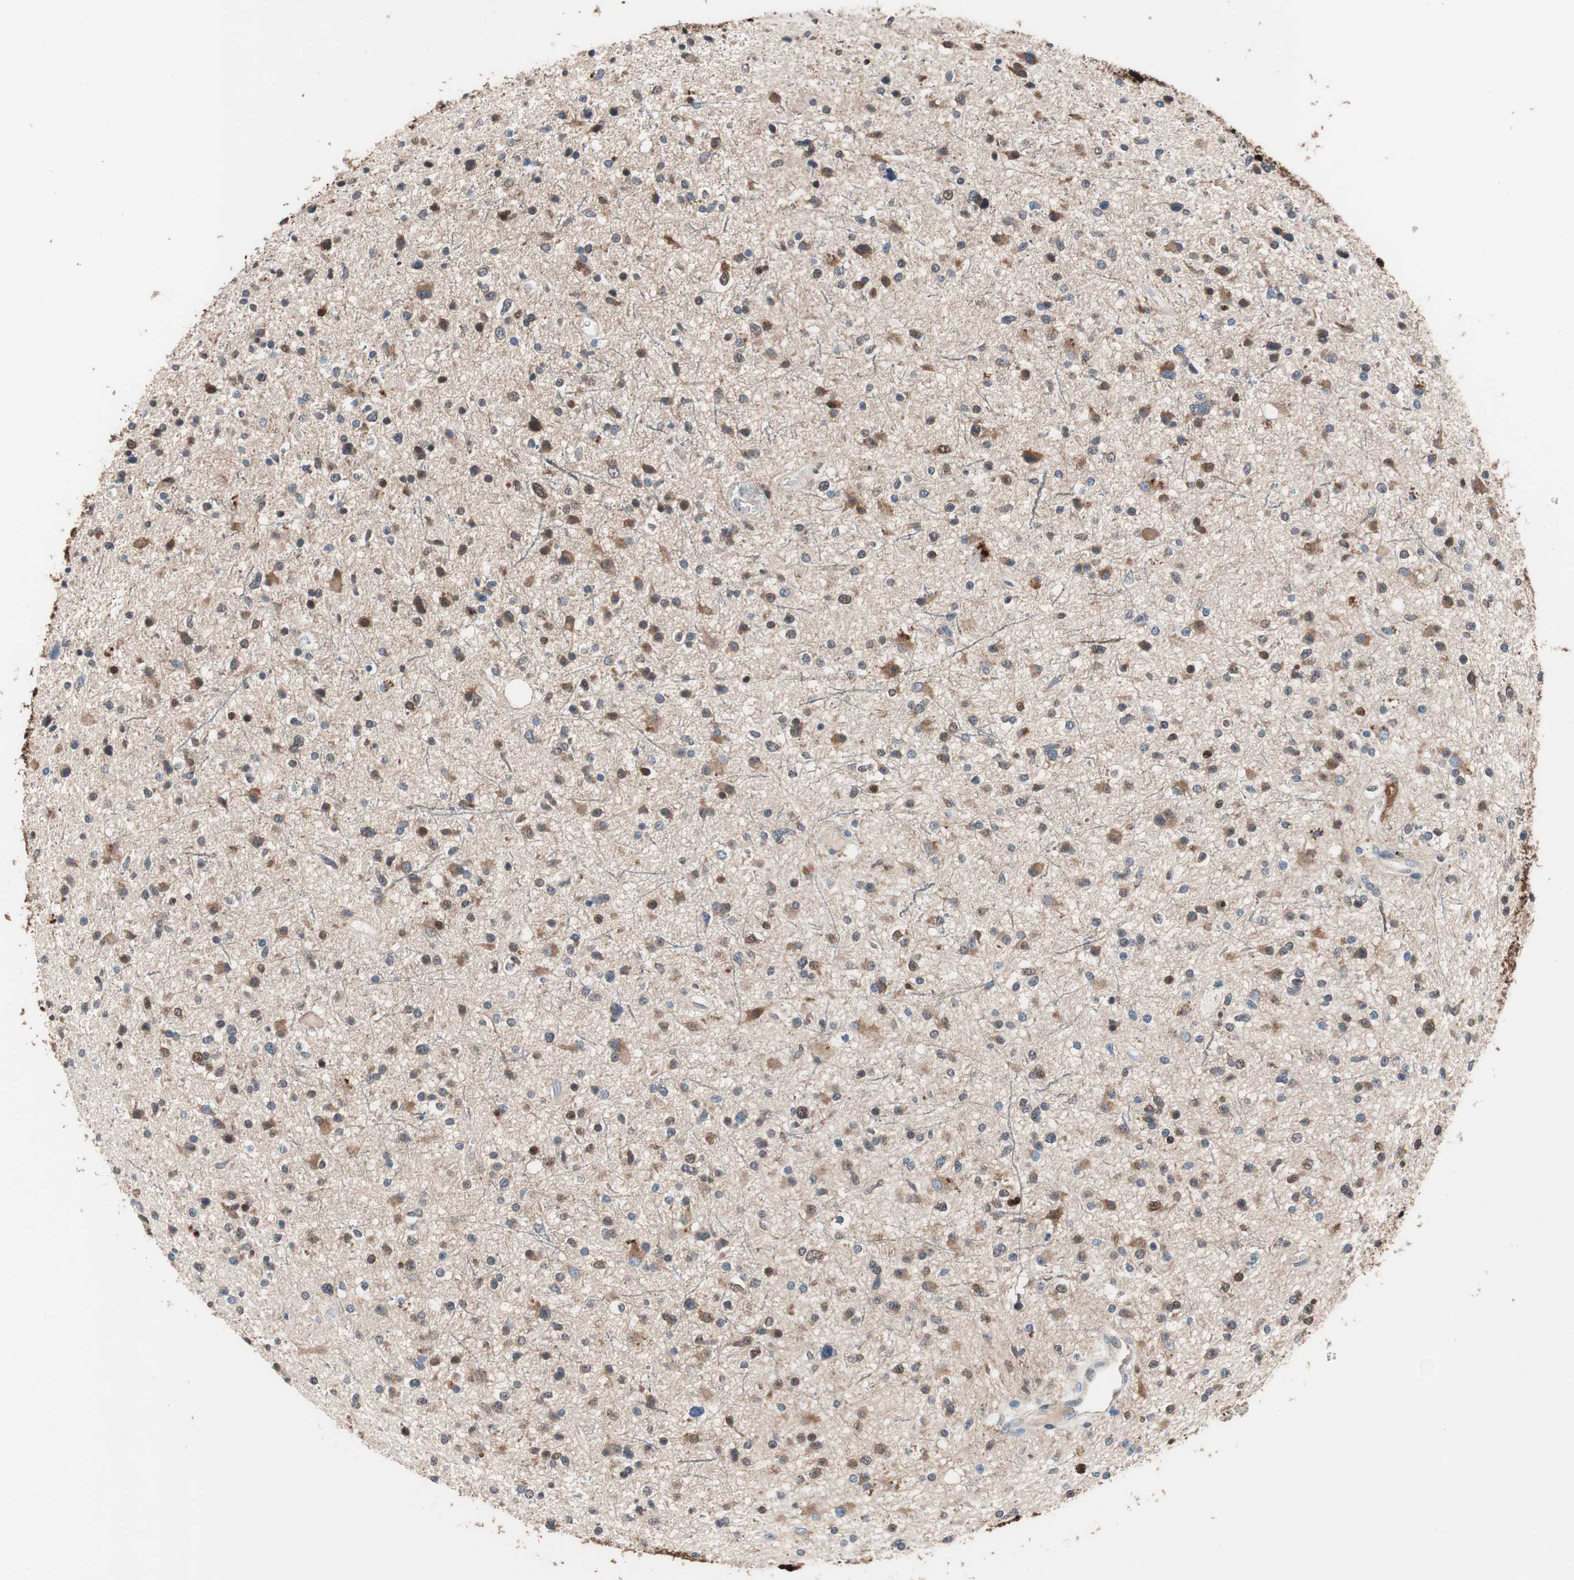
{"staining": {"intensity": "weak", "quantity": "25%-75%", "location": "cytoplasmic/membranous,nuclear"}, "tissue": "glioma", "cell_type": "Tumor cells", "image_type": "cancer", "snomed": [{"axis": "morphology", "description": "Glioma, malignant, High grade"}, {"axis": "topography", "description": "Brain"}], "caption": "The photomicrograph reveals staining of malignant glioma (high-grade), revealing weak cytoplasmic/membranous and nuclear protein positivity (brown color) within tumor cells.", "gene": "PRDX2", "patient": {"sex": "male", "age": 33}}